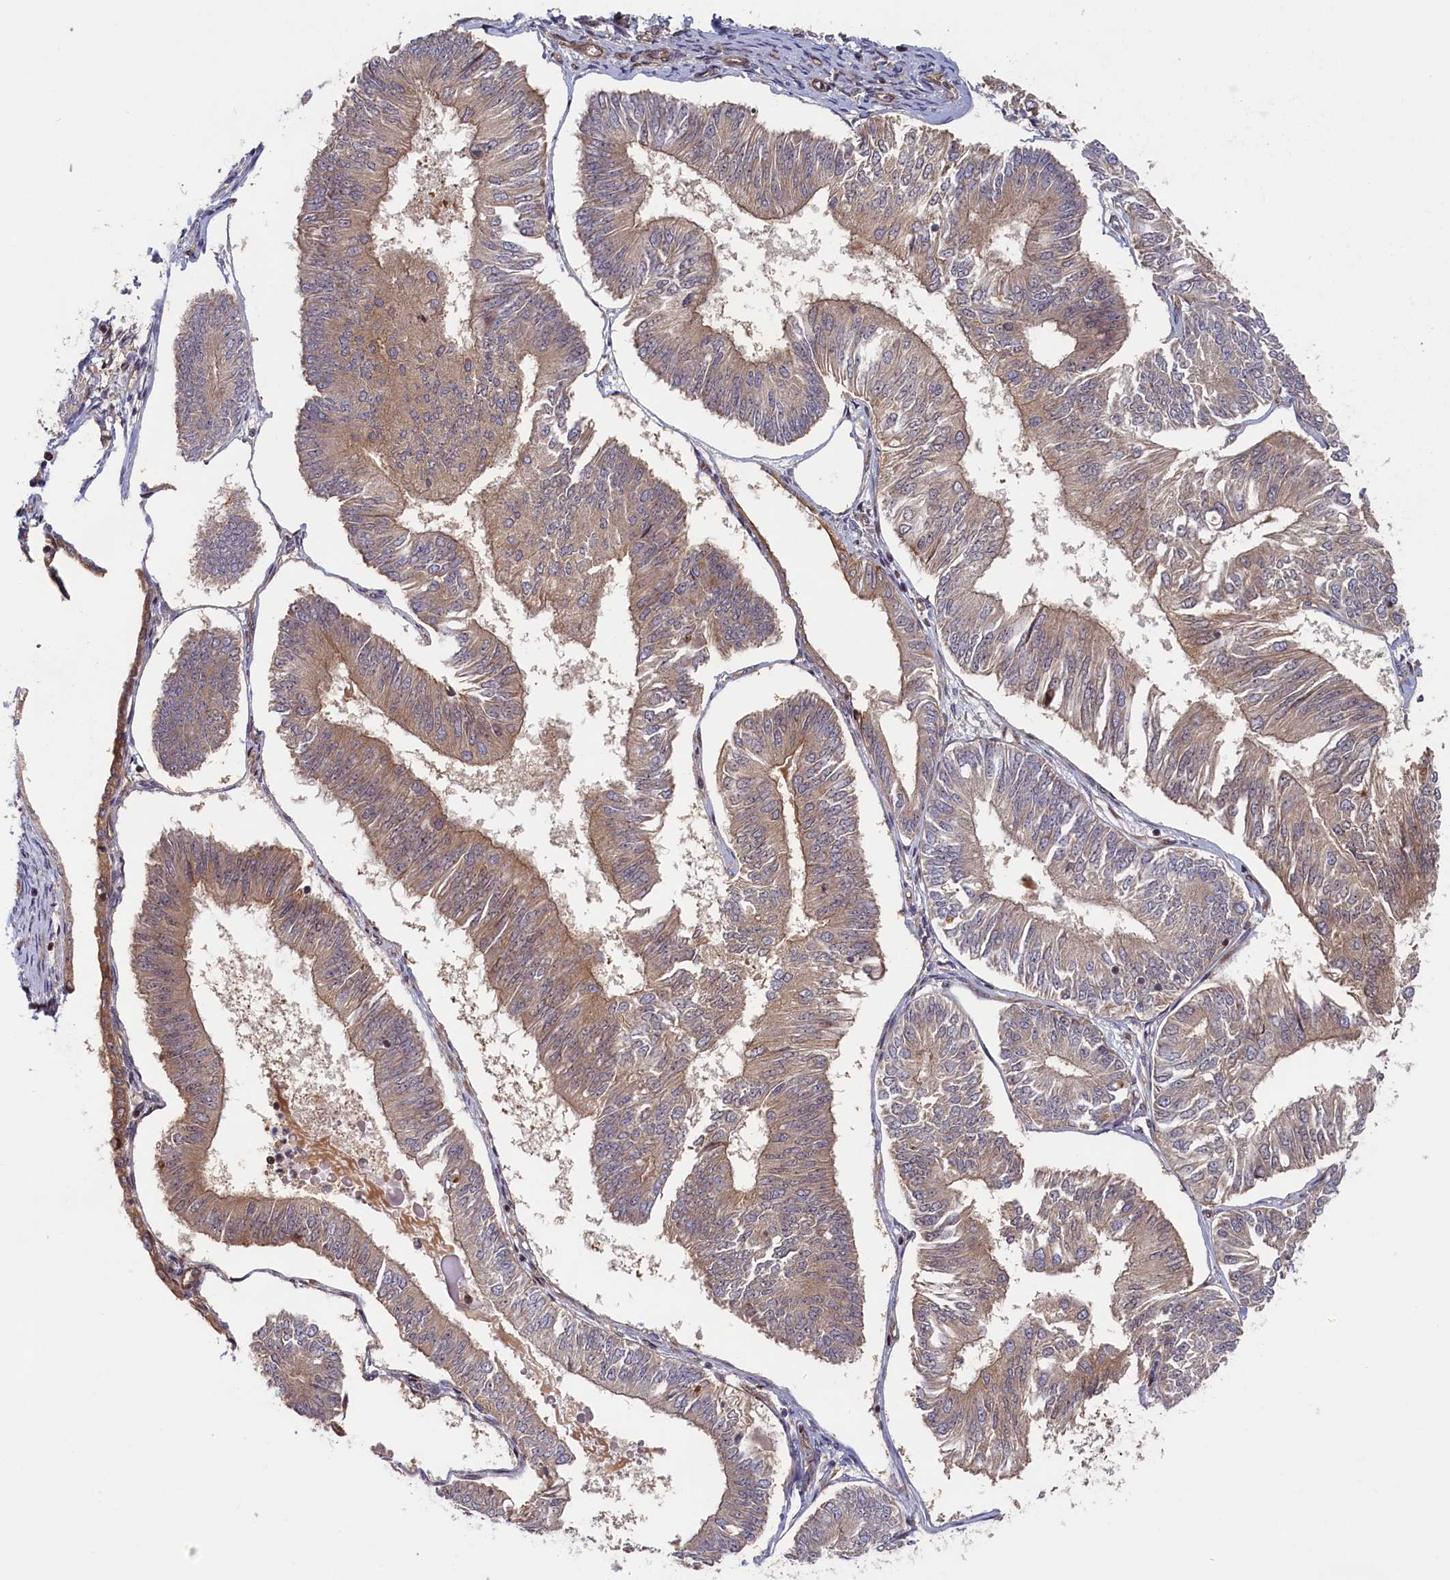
{"staining": {"intensity": "weak", "quantity": "25%-75%", "location": "cytoplasmic/membranous"}, "tissue": "endometrial cancer", "cell_type": "Tumor cells", "image_type": "cancer", "snomed": [{"axis": "morphology", "description": "Adenocarcinoma, NOS"}, {"axis": "topography", "description": "Endometrium"}], "caption": "The image exhibits staining of adenocarcinoma (endometrial), revealing weak cytoplasmic/membranous protein positivity (brown color) within tumor cells.", "gene": "CEP44", "patient": {"sex": "female", "age": 58}}